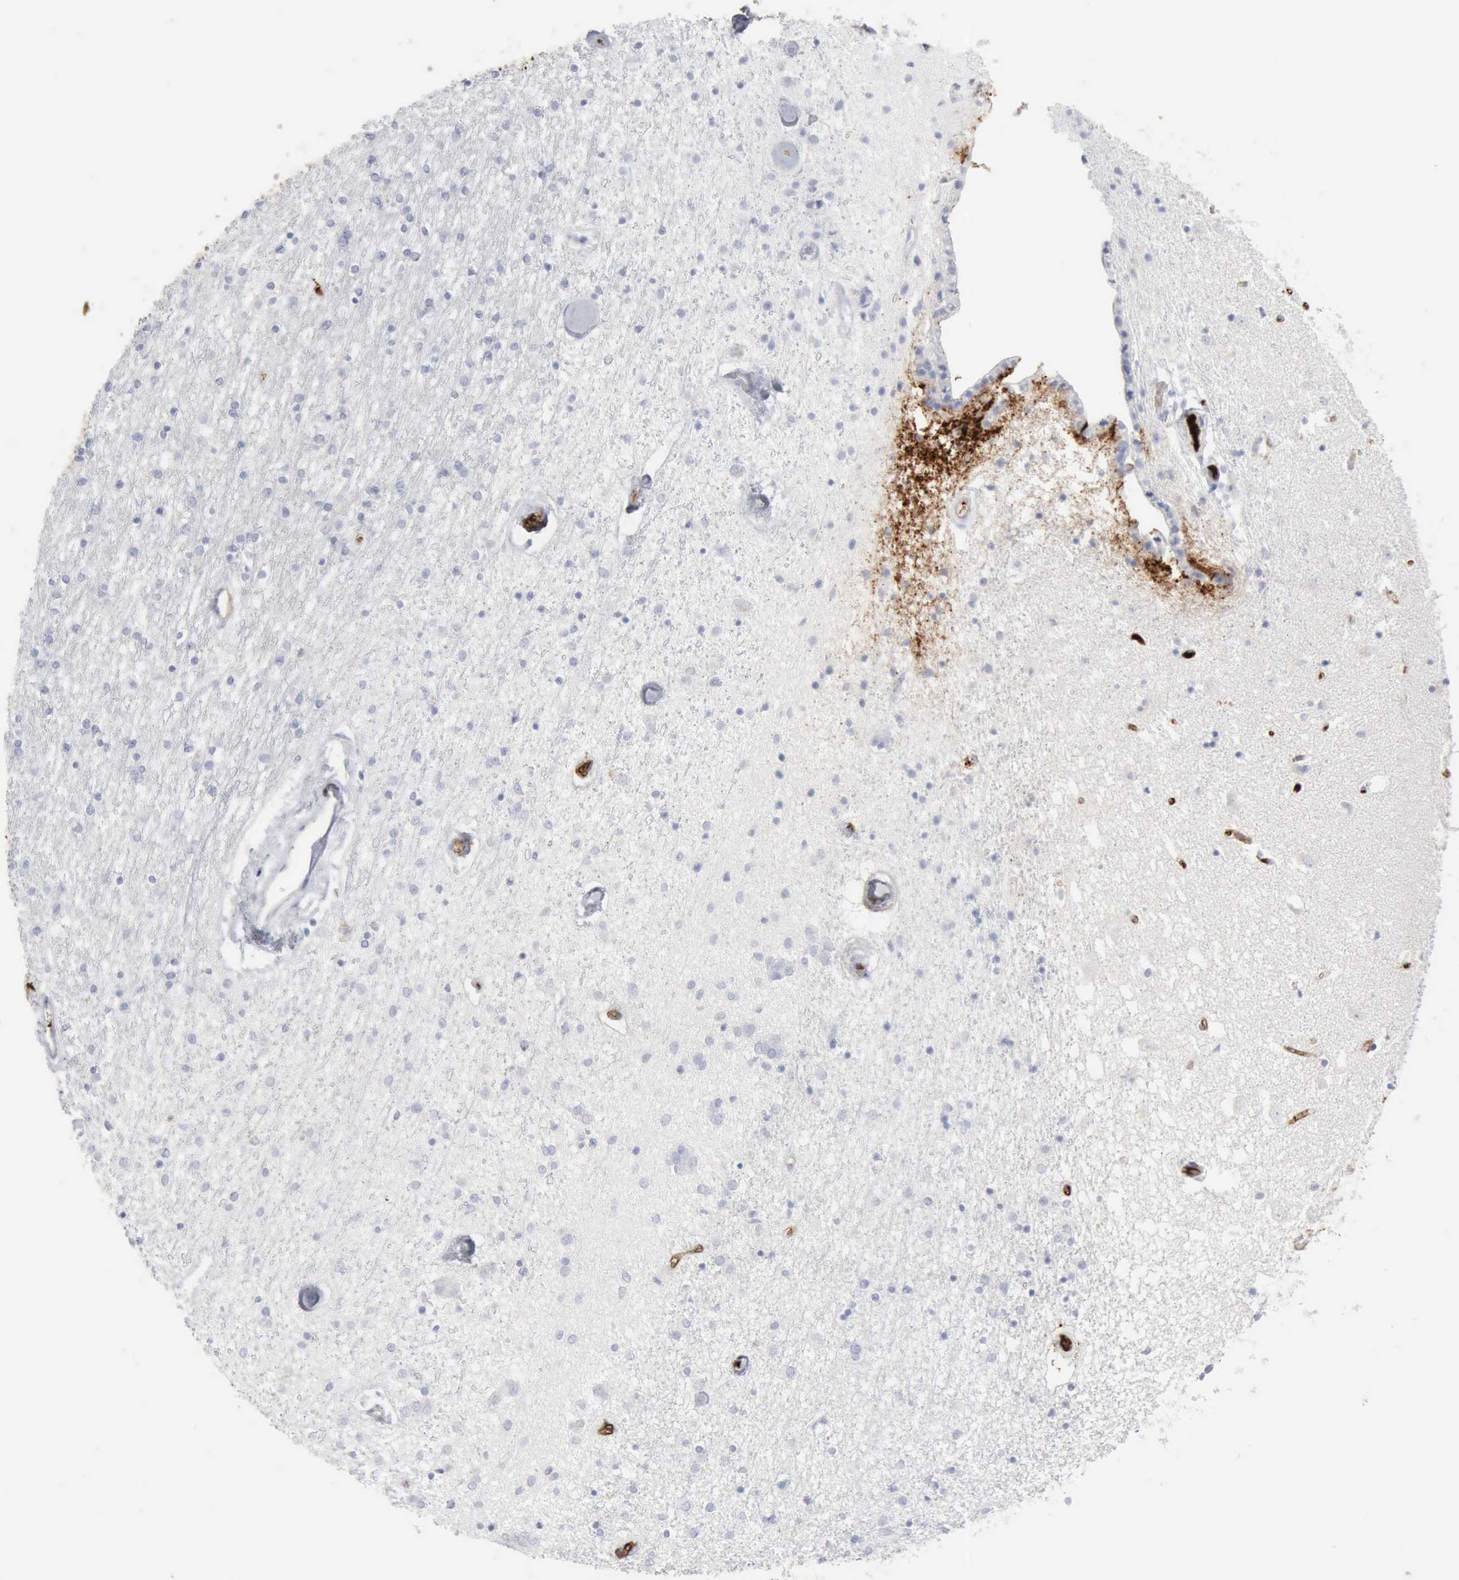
{"staining": {"intensity": "negative", "quantity": "none", "location": "none"}, "tissue": "caudate", "cell_type": "Glial cells", "image_type": "normal", "snomed": [{"axis": "morphology", "description": "Normal tissue, NOS"}, {"axis": "topography", "description": "Lateral ventricle wall"}], "caption": "Micrograph shows no protein expression in glial cells of benign caudate. (DAB (3,3'-diaminobenzidine) IHC with hematoxylin counter stain).", "gene": "C4BPA", "patient": {"sex": "female", "age": 54}}